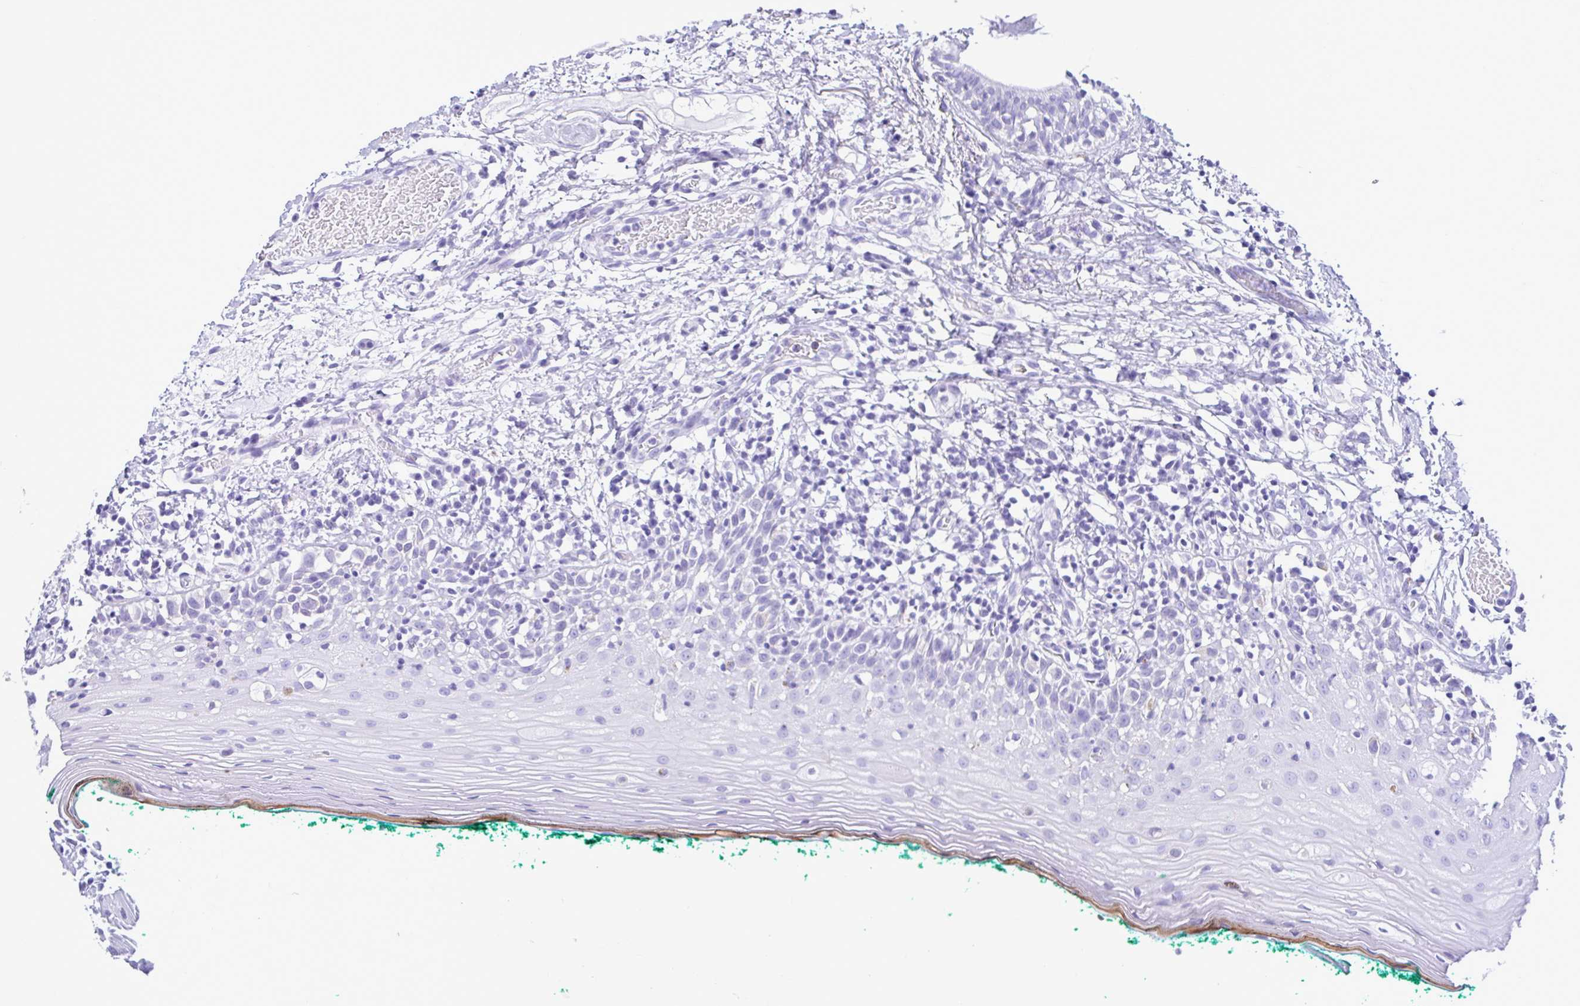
{"staining": {"intensity": "negative", "quantity": "none", "location": "none"}, "tissue": "oral mucosa", "cell_type": "Squamous epithelial cells", "image_type": "normal", "snomed": [{"axis": "morphology", "description": "Normal tissue, NOS"}, {"axis": "topography", "description": "Oral tissue"}], "caption": "This is a image of IHC staining of unremarkable oral mucosa, which shows no staining in squamous epithelial cells.", "gene": "CBY2", "patient": {"sex": "female", "age": 83}}